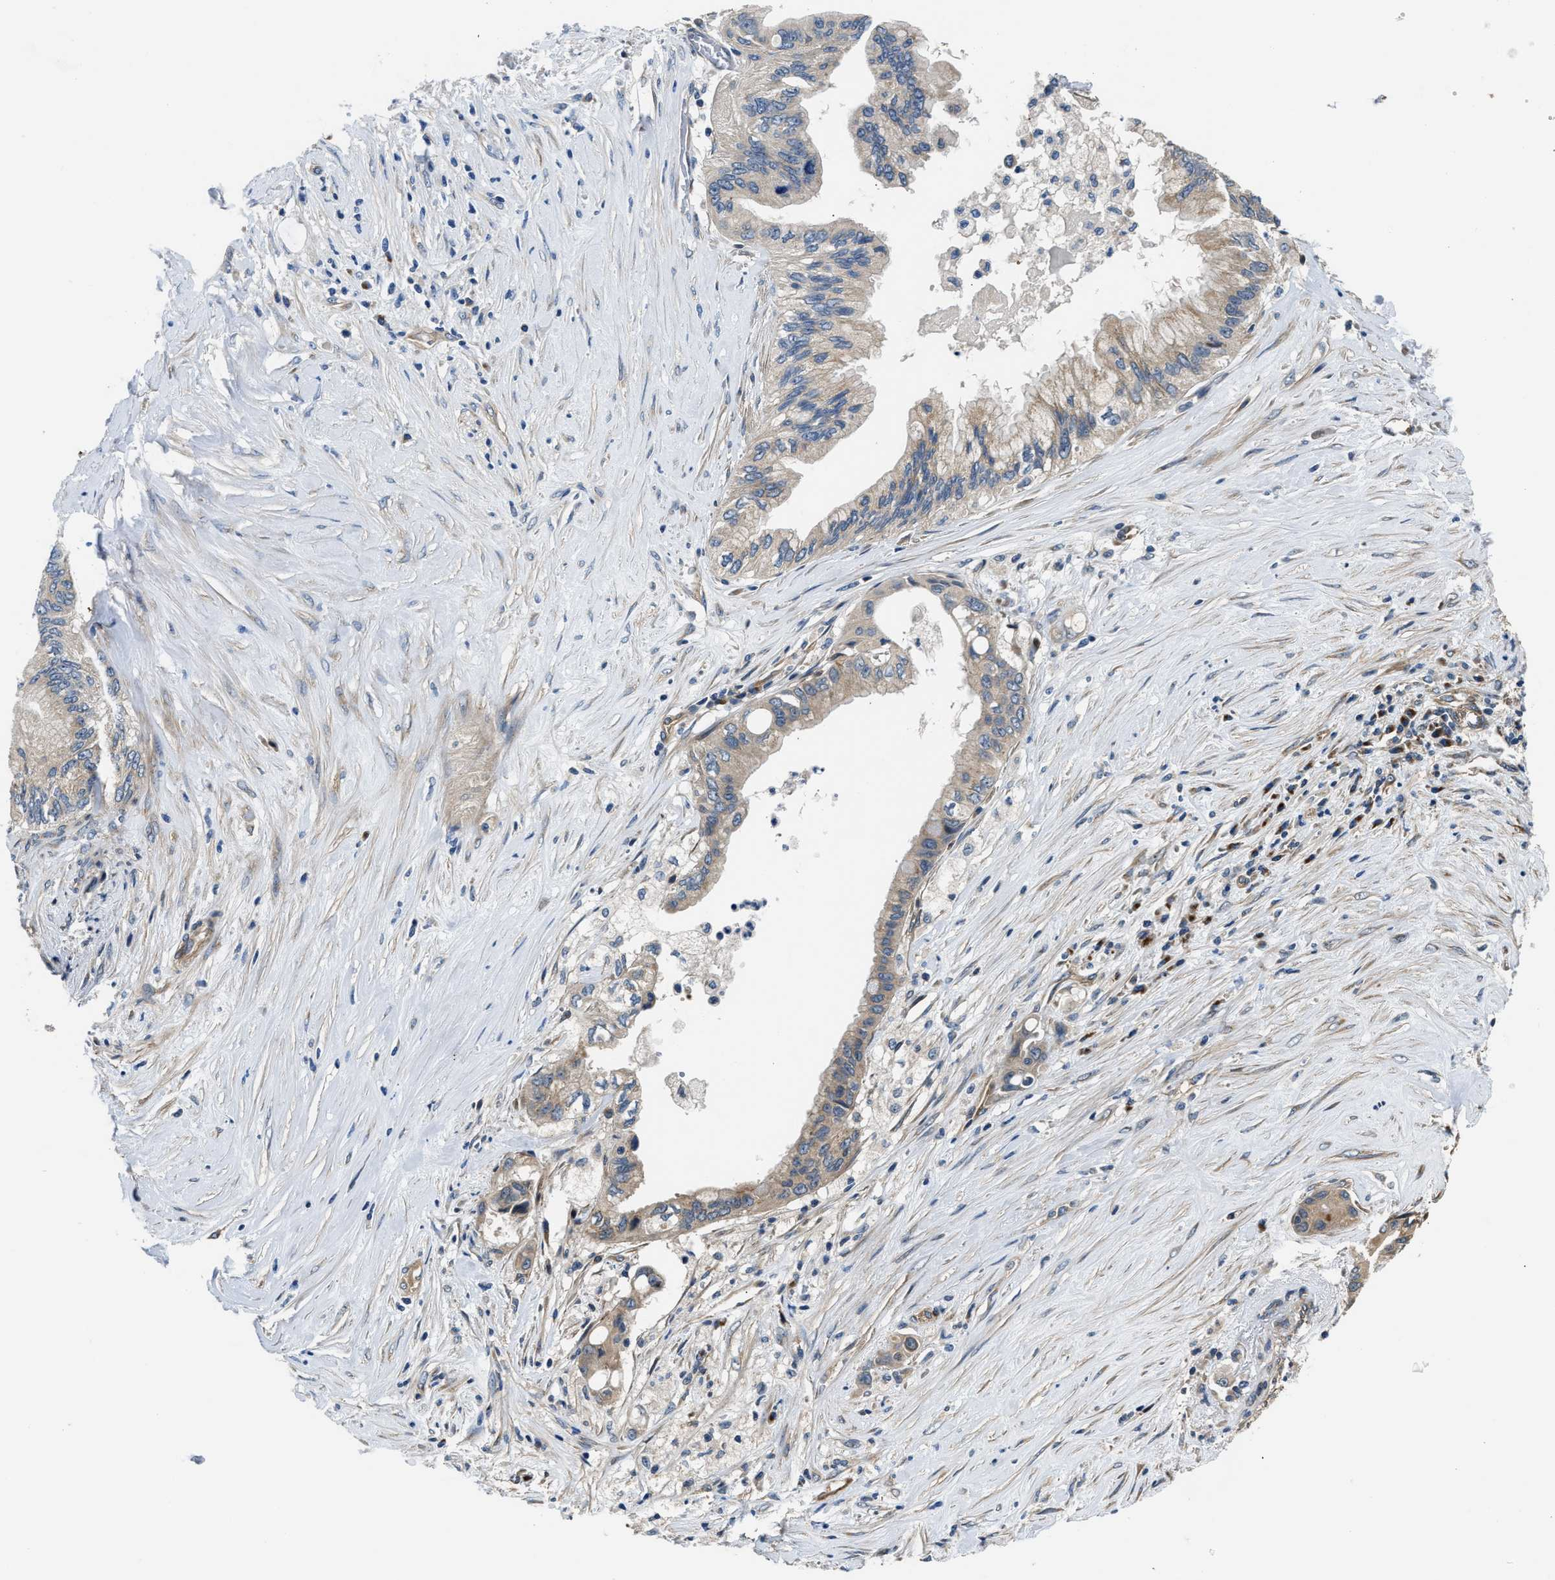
{"staining": {"intensity": "weak", "quantity": "<25%", "location": "cytoplasmic/membranous"}, "tissue": "pancreatic cancer", "cell_type": "Tumor cells", "image_type": "cancer", "snomed": [{"axis": "morphology", "description": "Adenocarcinoma, NOS"}, {"axis": "topography", "description": "Pancreas"}], "caption": "Protein analysis of pancreatic cancer (adenocarcinoma) reveals no significant positivity in tumor cells.", "gene": "PNPLA8", "patient": {"sex": "female", "age": 73}}